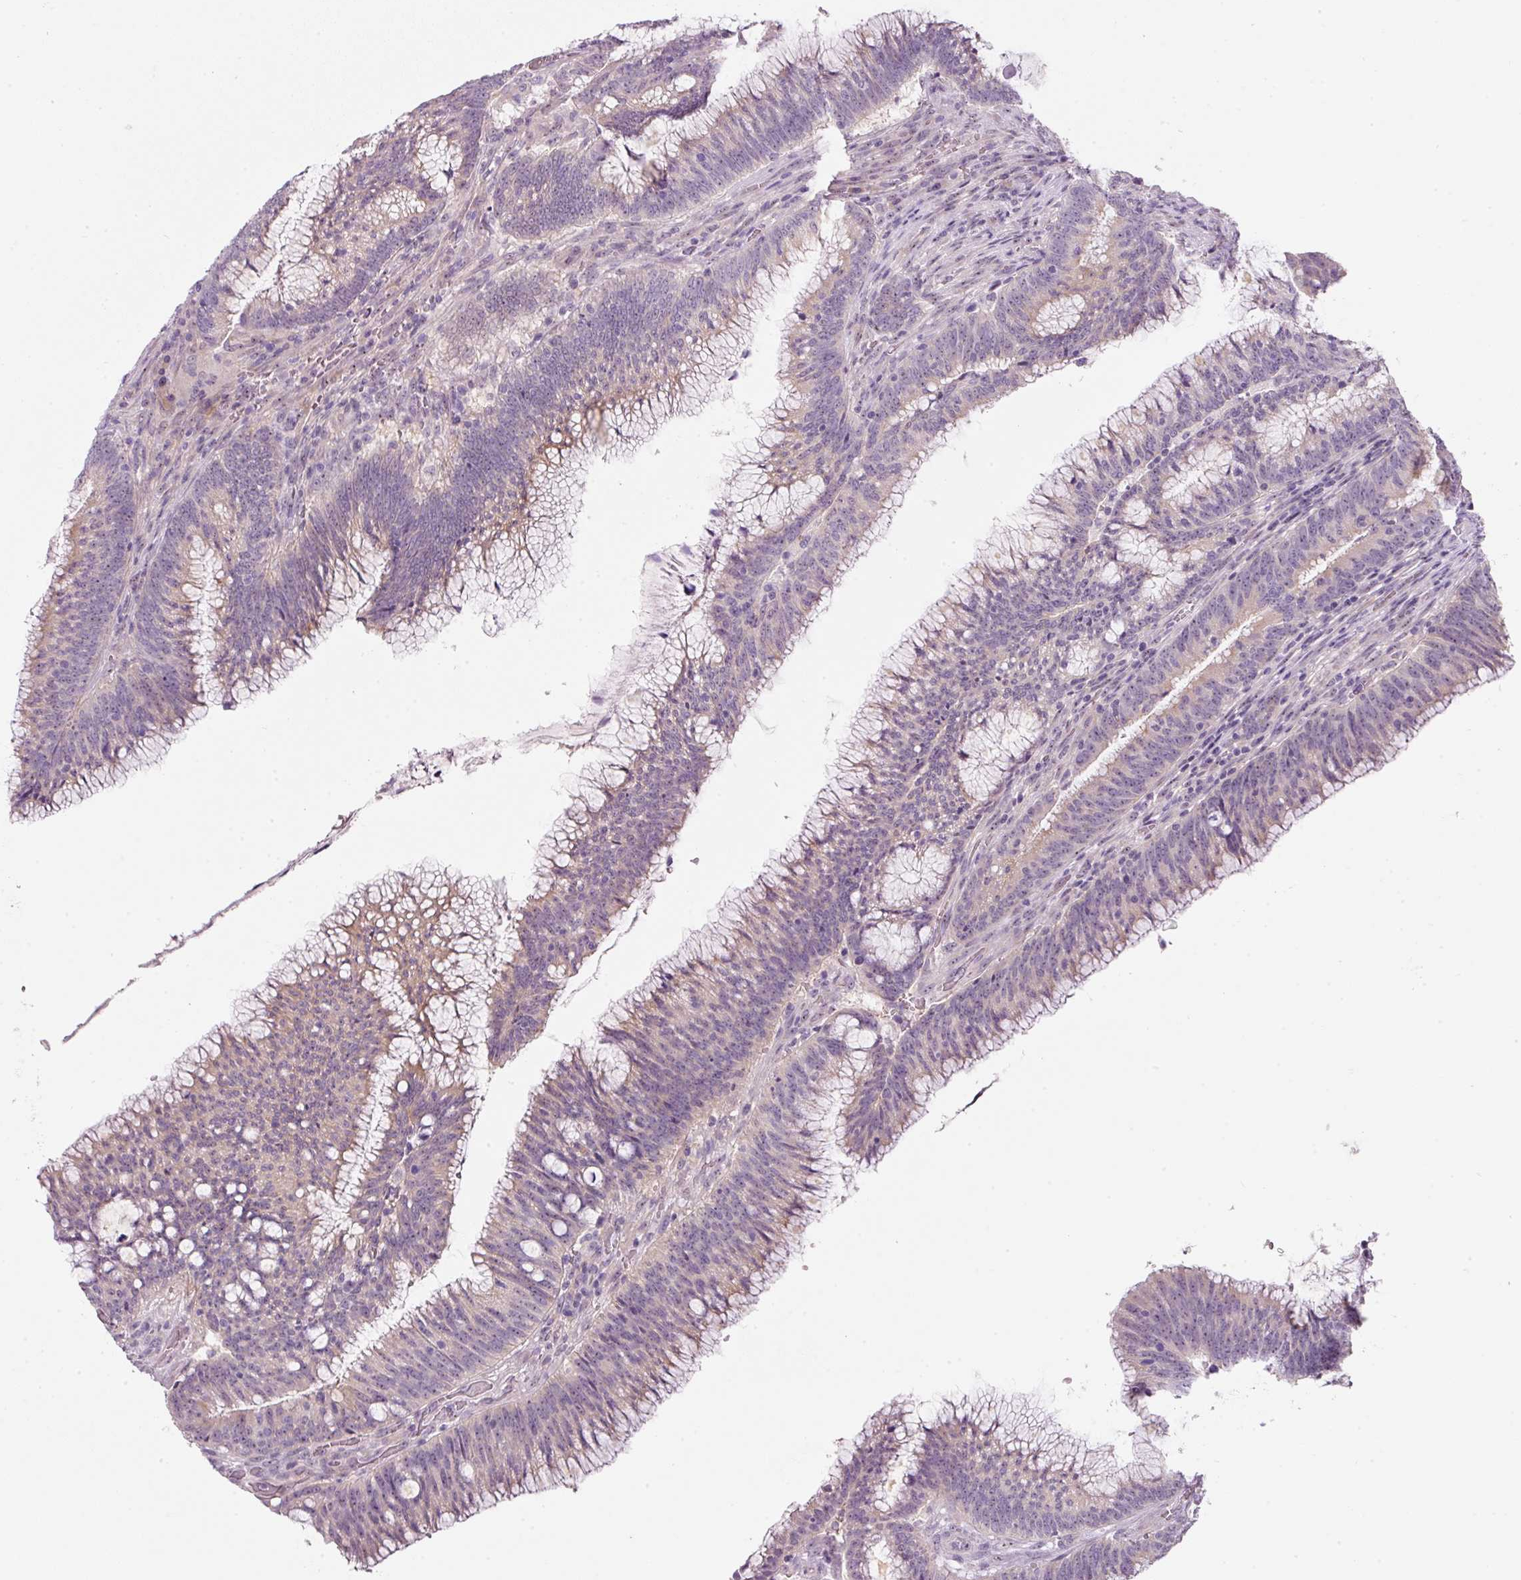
{"staining": {"intensity": "weak", "quantity": "<25%", "location": "cytoplasmic/membranous"}, "tissue": "colorectal cancer", "cell_type": "Tumor cells", "image_type": "cancer", "snomed": [{"axis": "morphology", "description": "Adenocarcinoma, NOS"}, {"axis": "topography", "description": "Rectum"}], "caption": "Immunohistochemistry (IHC) photomicrograph of neoplastic tissue: colorectal adenocarcinoma stained with DAB (3,3'-diaminobenzidine) reveals no significant protein expression in tumor cells.", "gene": "TMEM37", "patient": {"sex": "female", "age": 77}}